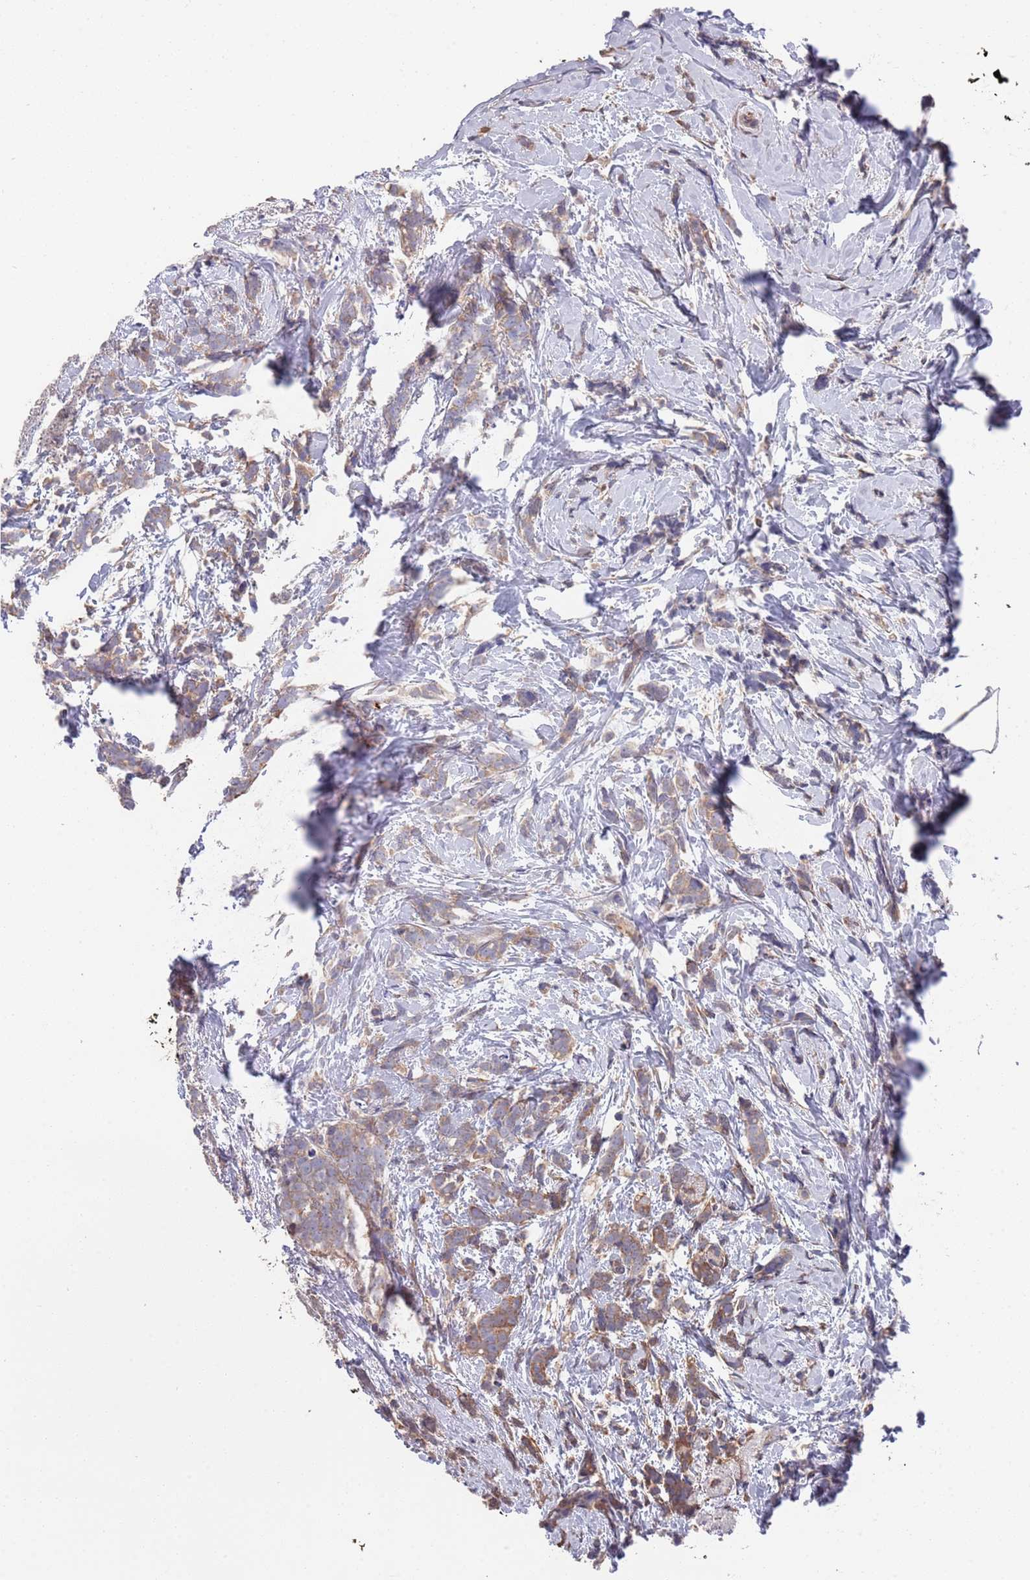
{"staining": {"intensity": "moderate", "quantity": "25%-75%", "location": "cytoplasmic/membranous"}, "tissue": "breast cancer", "cell_type": "Tumor cells", "image_type": "cancer", "snomed": [{"axis": "morphology", "description": "Lobular carcinoma"}, {"axis": "topography", "description": "Breast"}], "caption": "Immunohistochemistry of human breast lobular carcinoma reveals medium levels of moderate cytoplasmic/membranous expression in about 25%-75% of tumor cells. Nuclei are stained in blue.", "gene": "ANK2", "patient": {"sex": "female", "age": 58}}